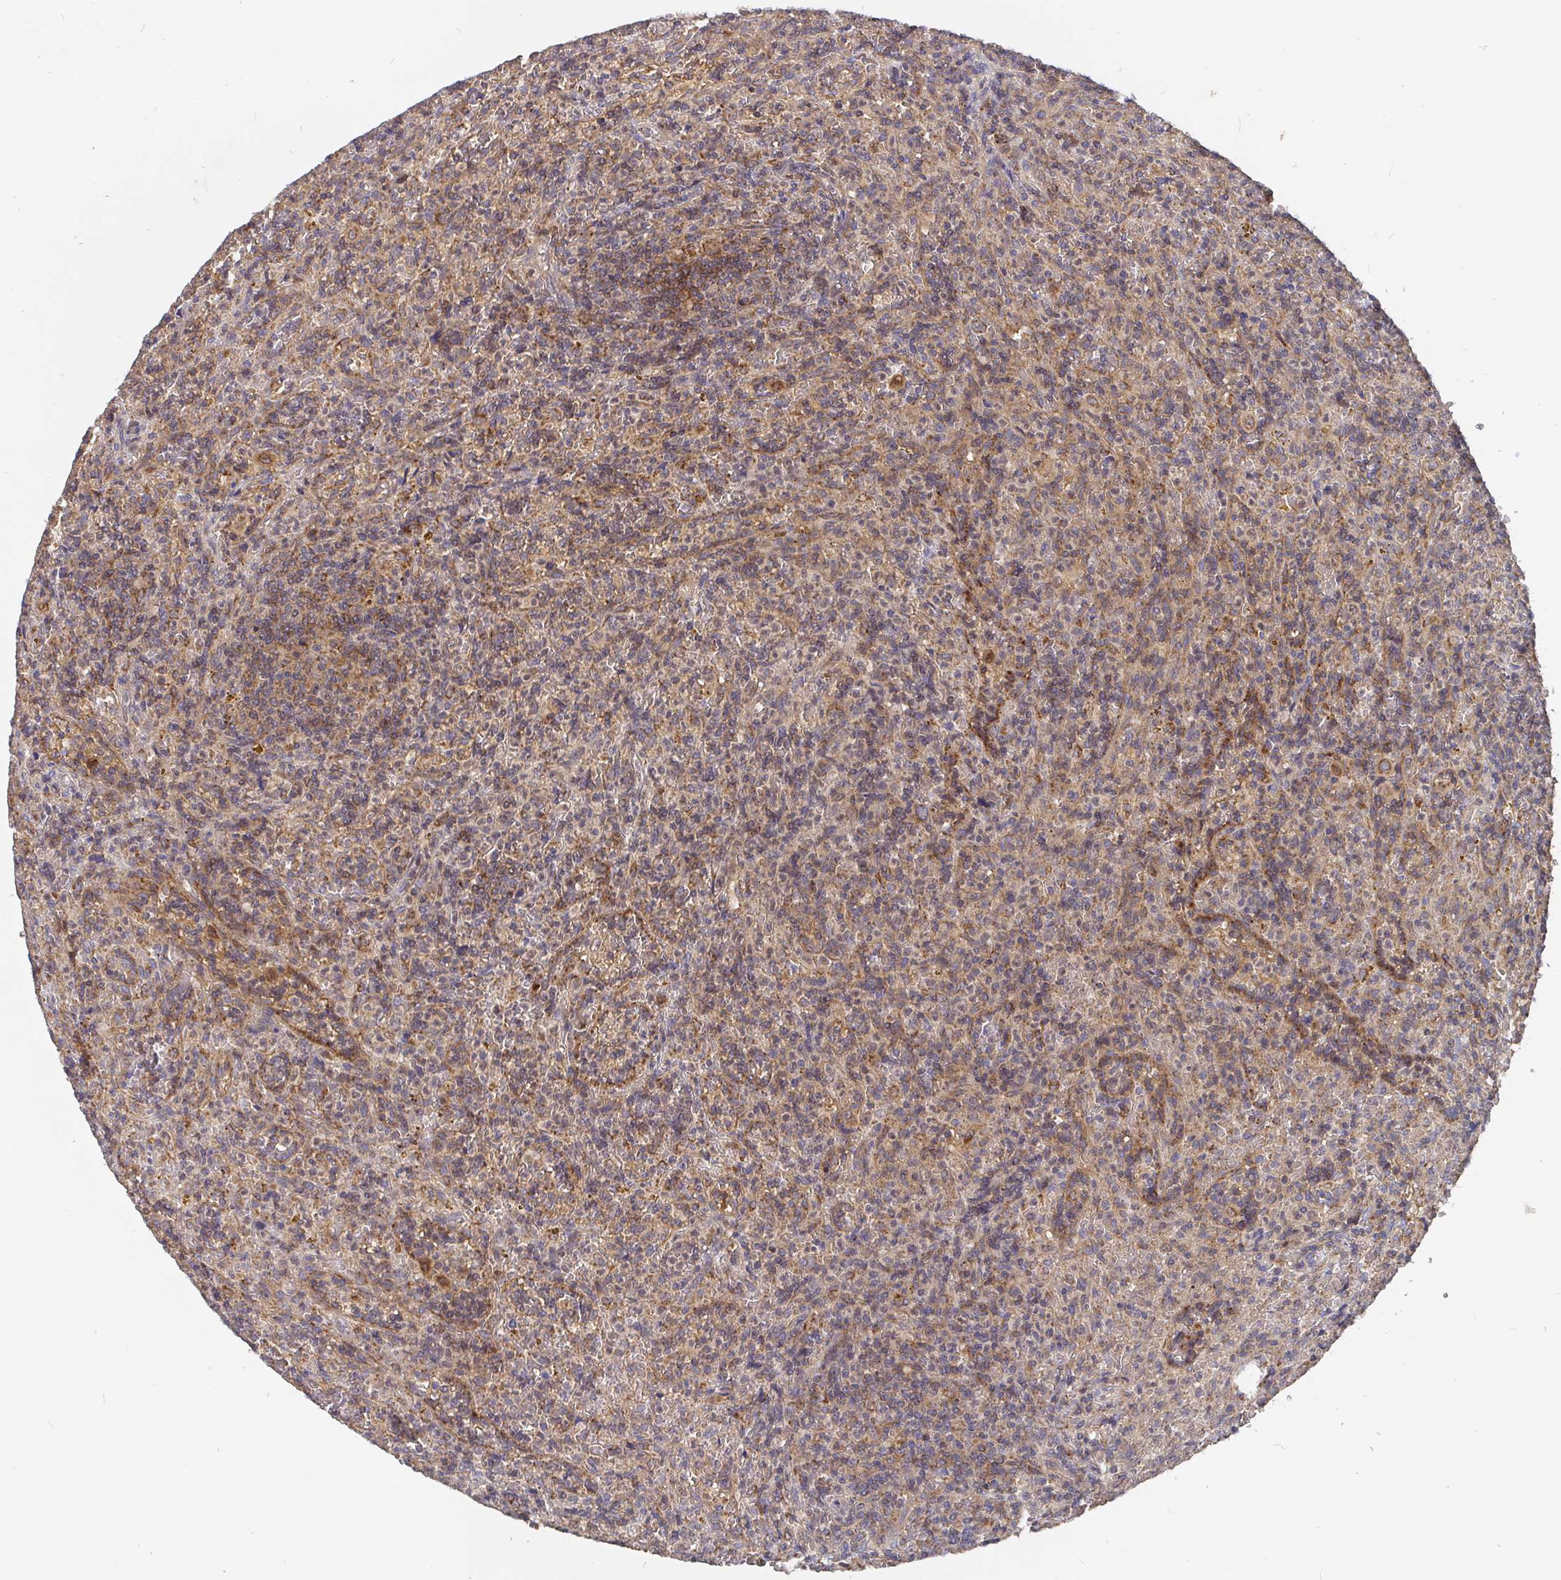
{"staining": {"intensity": "weak", "quantity": ">75%", "location": "cytoplasmic/membranous"}, "tissue": "lymphoma", "cell_type": "Tumor cells", "image_type": "cancer", "snomed": [{"axis": "morphology", "description": "Malignant lymphoma, non-Hodgkin's type, Low grade"}, {"axis": "topography", "description": "Spleen"}], "caption": "Immunohistochemistry histopathology image of lymphoma stained for a protein (brown), which displays low levels of weak cytoplasmic/membranous expression in approximately >75% of tumor cells.", "gene": "PDF", "patient": {"sex": "female", "age": 70}}